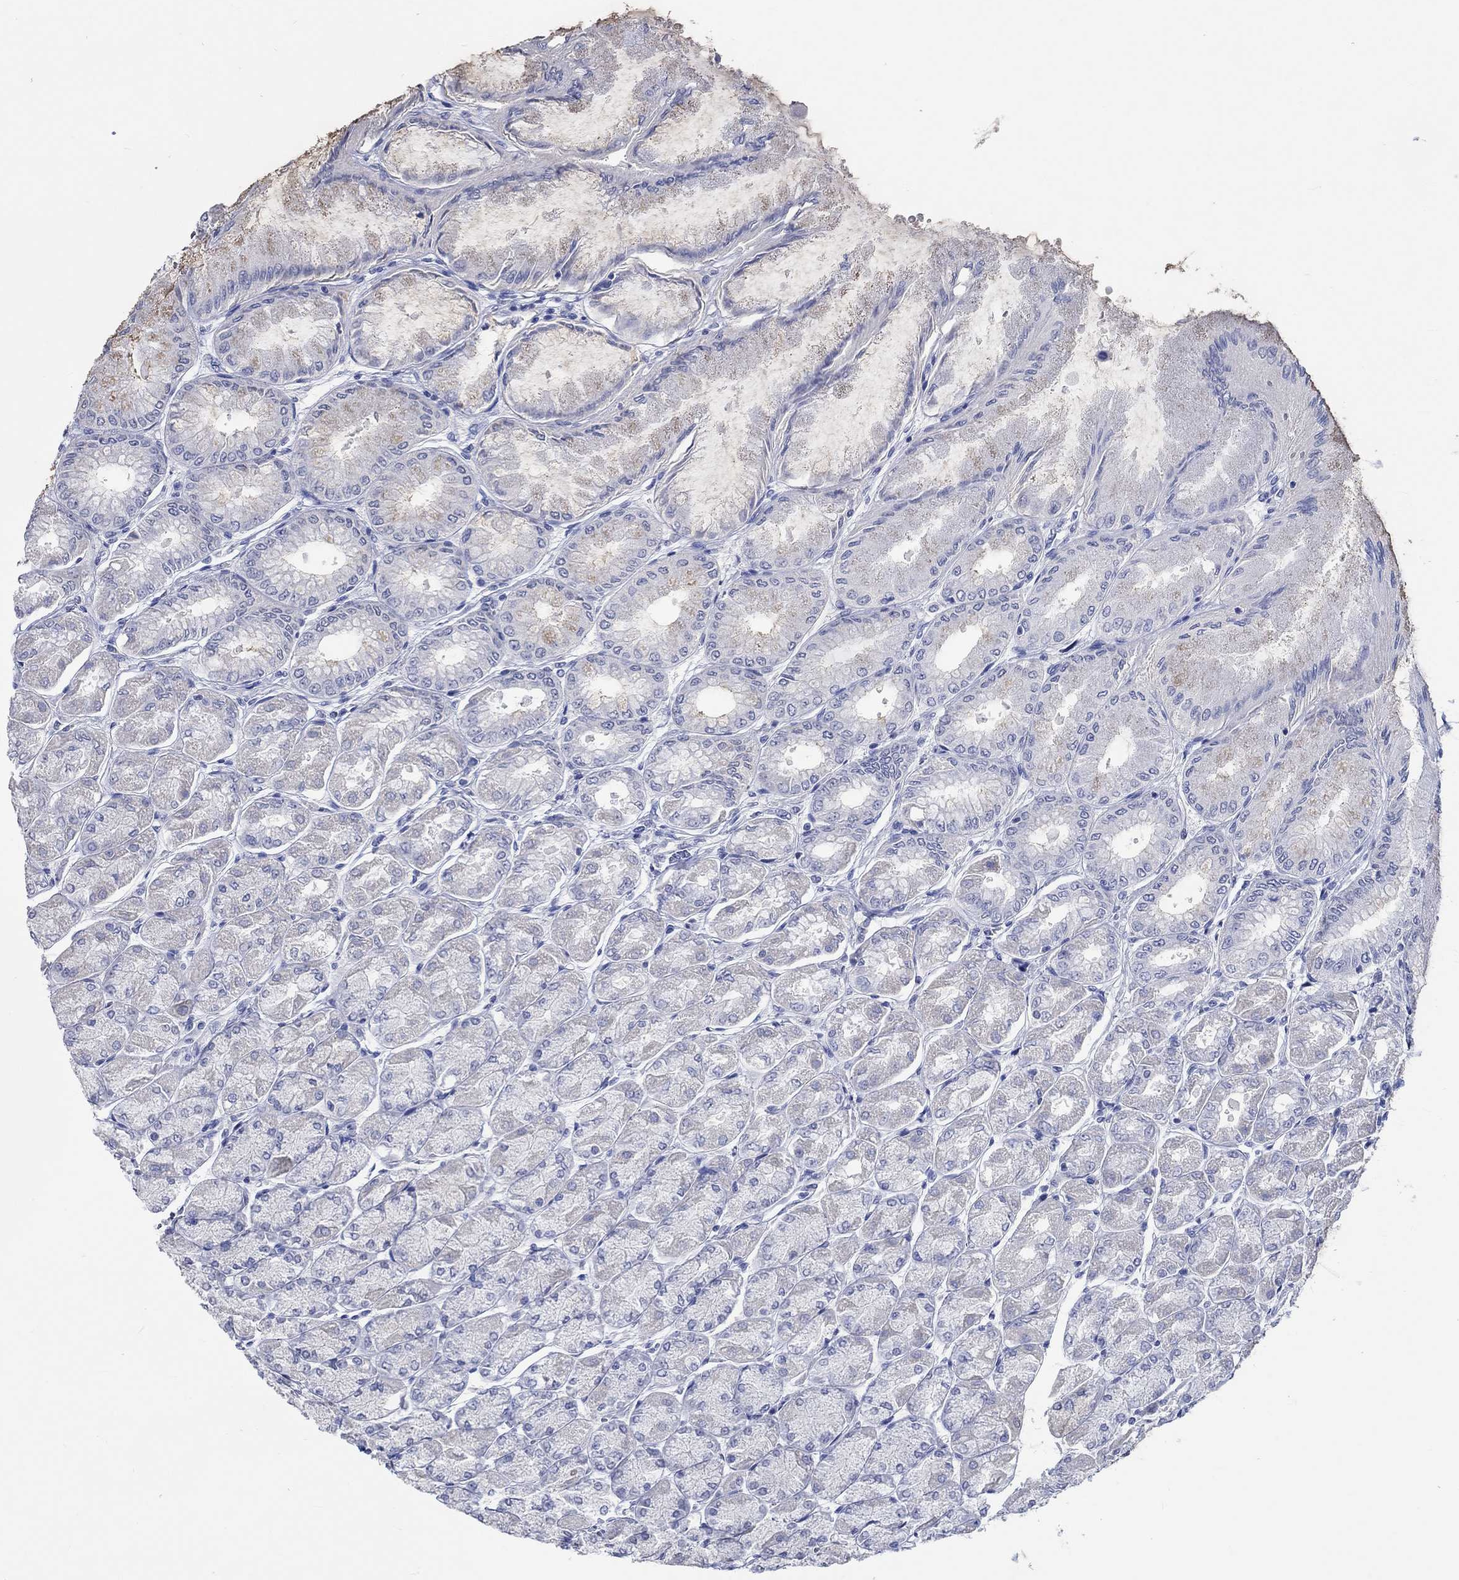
{"staining": {"intensity": "weak", "quantity": "<25%", "location": "cytoplasmic/membranous"}, "tissue": "stomach", "cell_type": "Glandular cells", "image_type": "normal", "snomed": [{"axis": "morphology", "description": "Normal tissue, NOS"}, {"axis": "topography", "description": "Stomach, upper"}], "caption": "A high-resolution micrograph shows immunohistochemistry staining of normal stomach, which reveals no significant expression in glandular cells. Nuclei are stained in blue.", "gene": "C4orf47", "patient": {"sex": "male", "age": 60}}